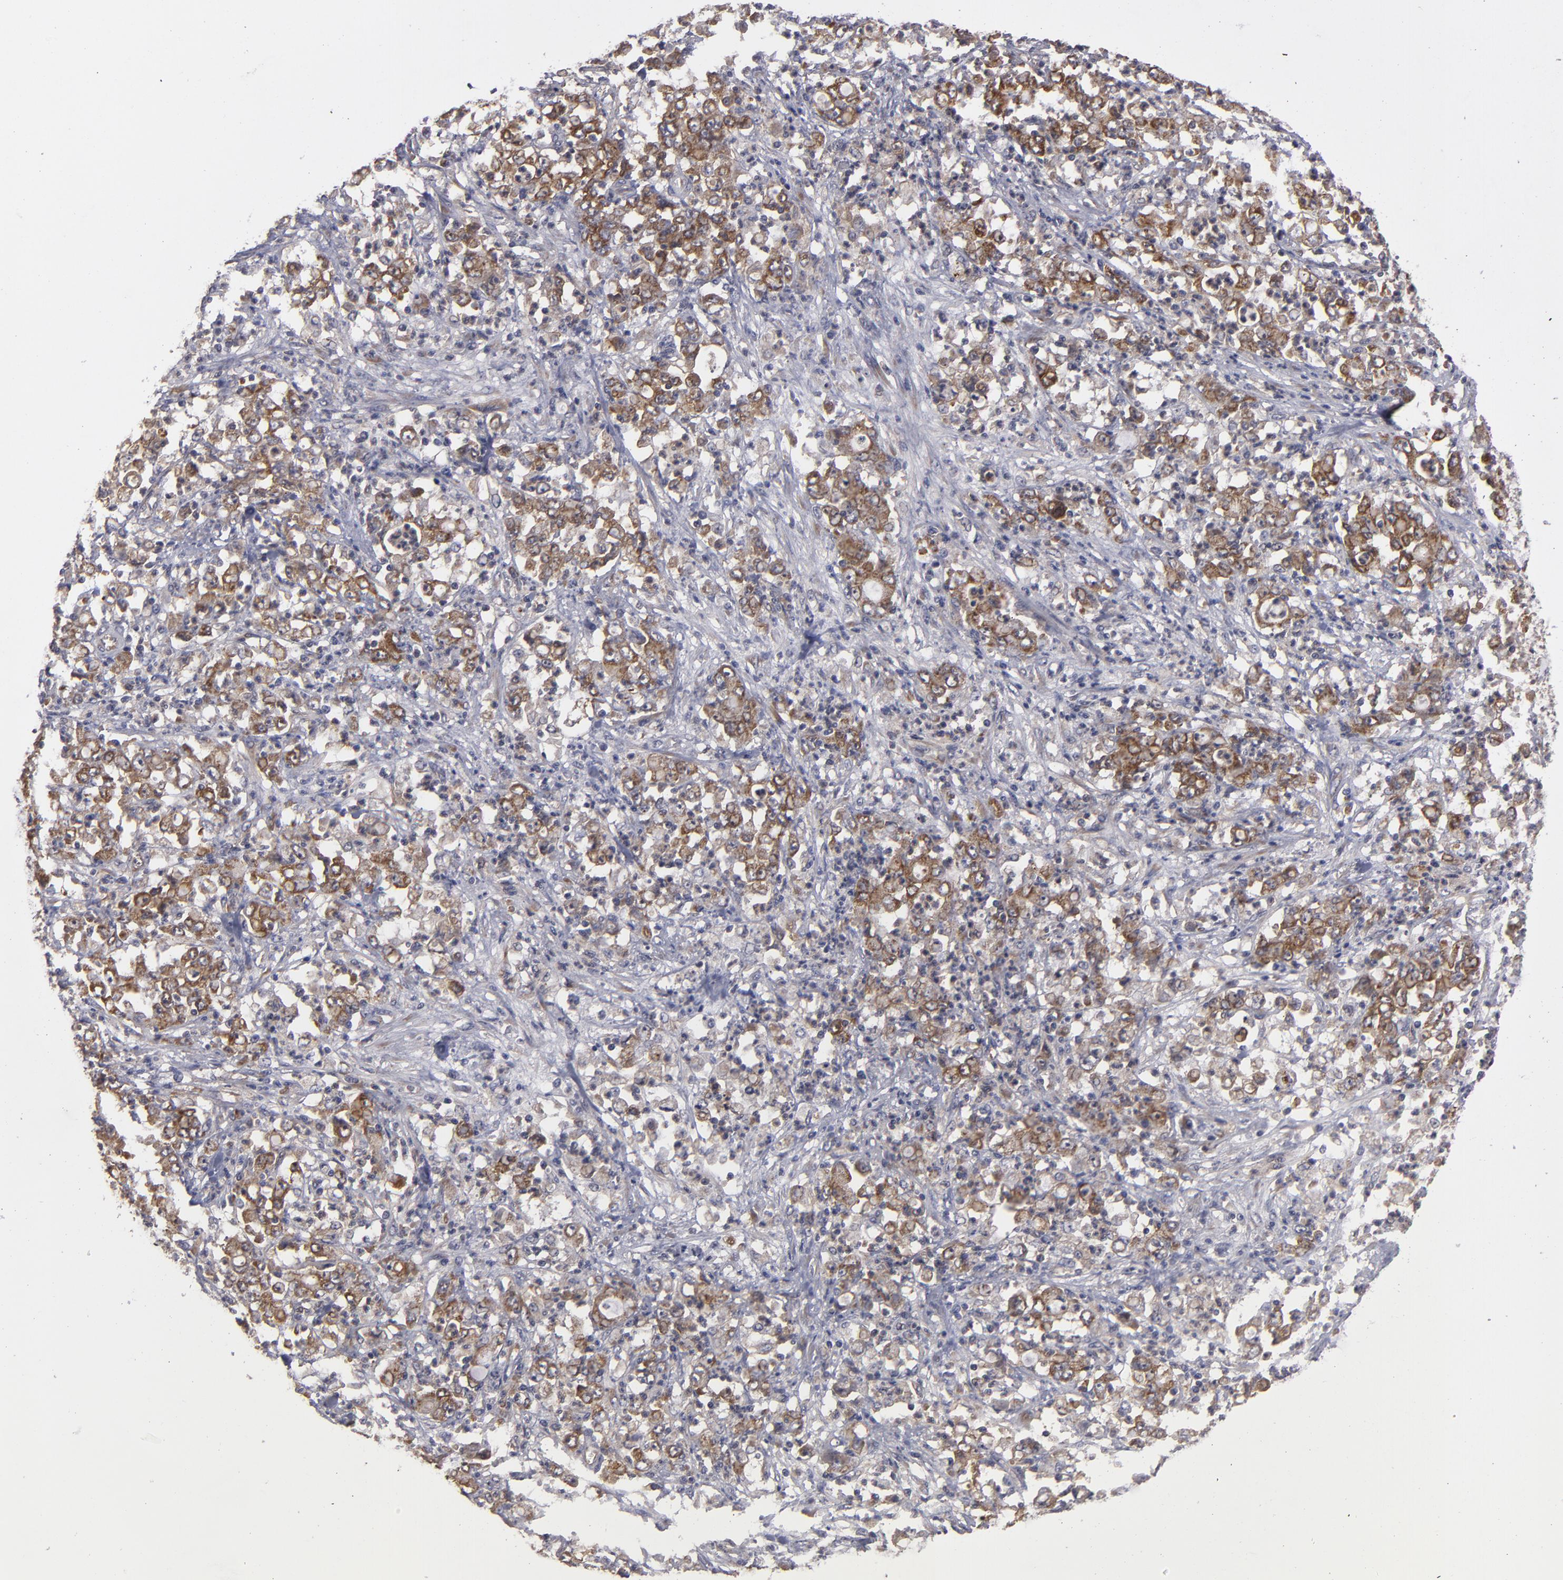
{"staining": {"intensity": "moderate", "quantity": ">75%", "location": "cytoplasmic/membranous"}, "tissue": "stomach cancer", "cell_type": "Tumor cells", "image_type": "cancer", "snomed": [{"axis": "morphology", "description": "Adenocarcinoma, NOS"}, {"axis": "topography", "description": "Stomach, lower"}], "caption": "Immunohistochemical staining of human adenocarcinoma (stomach) demonstrates medium levels of moderate cytoplasmic/membranous positivity in about >75% of tumor cells.", "gene": "BMP6", "patient": {"sex": "female", "age": 71}}